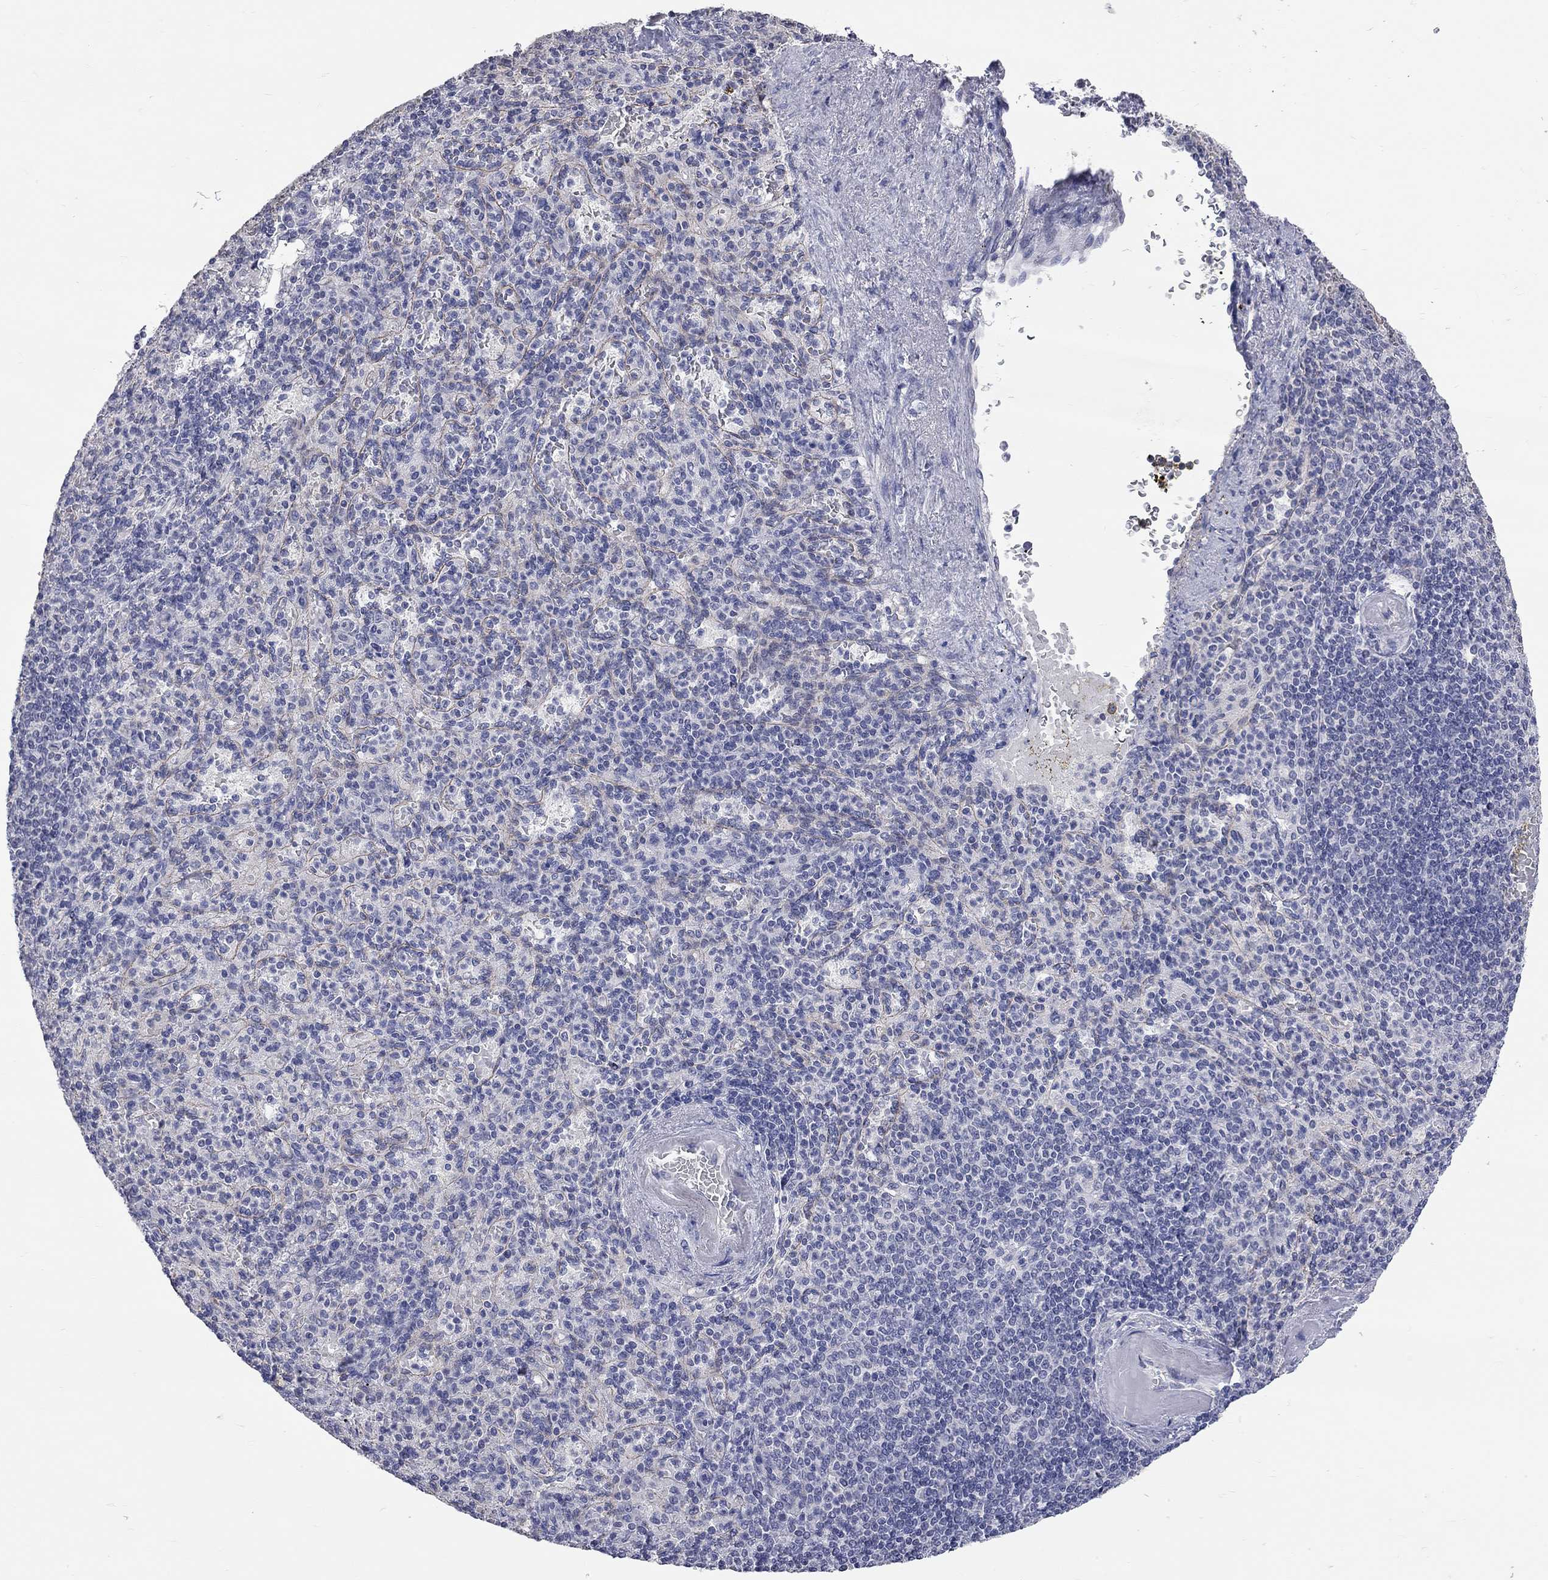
{"staining": {"intensity": "negative", "quantity": "none", "location": "none"}, "tissue": "spleen", "cell_type": "Cells in red pulp", "image_type": "normal", "snomed": [{"axis": "morphology", "description": "Normal tissue, NOS"}, {"axis": "topography", "description": "Spleen"}], "caption": "This is an immunohistochemistry (IHC) micrograph of benign human spleen. There is no positivity in cells in red pulp.", "gene": "OPRK1", "patient": {"sex": "female", "age": 74}}